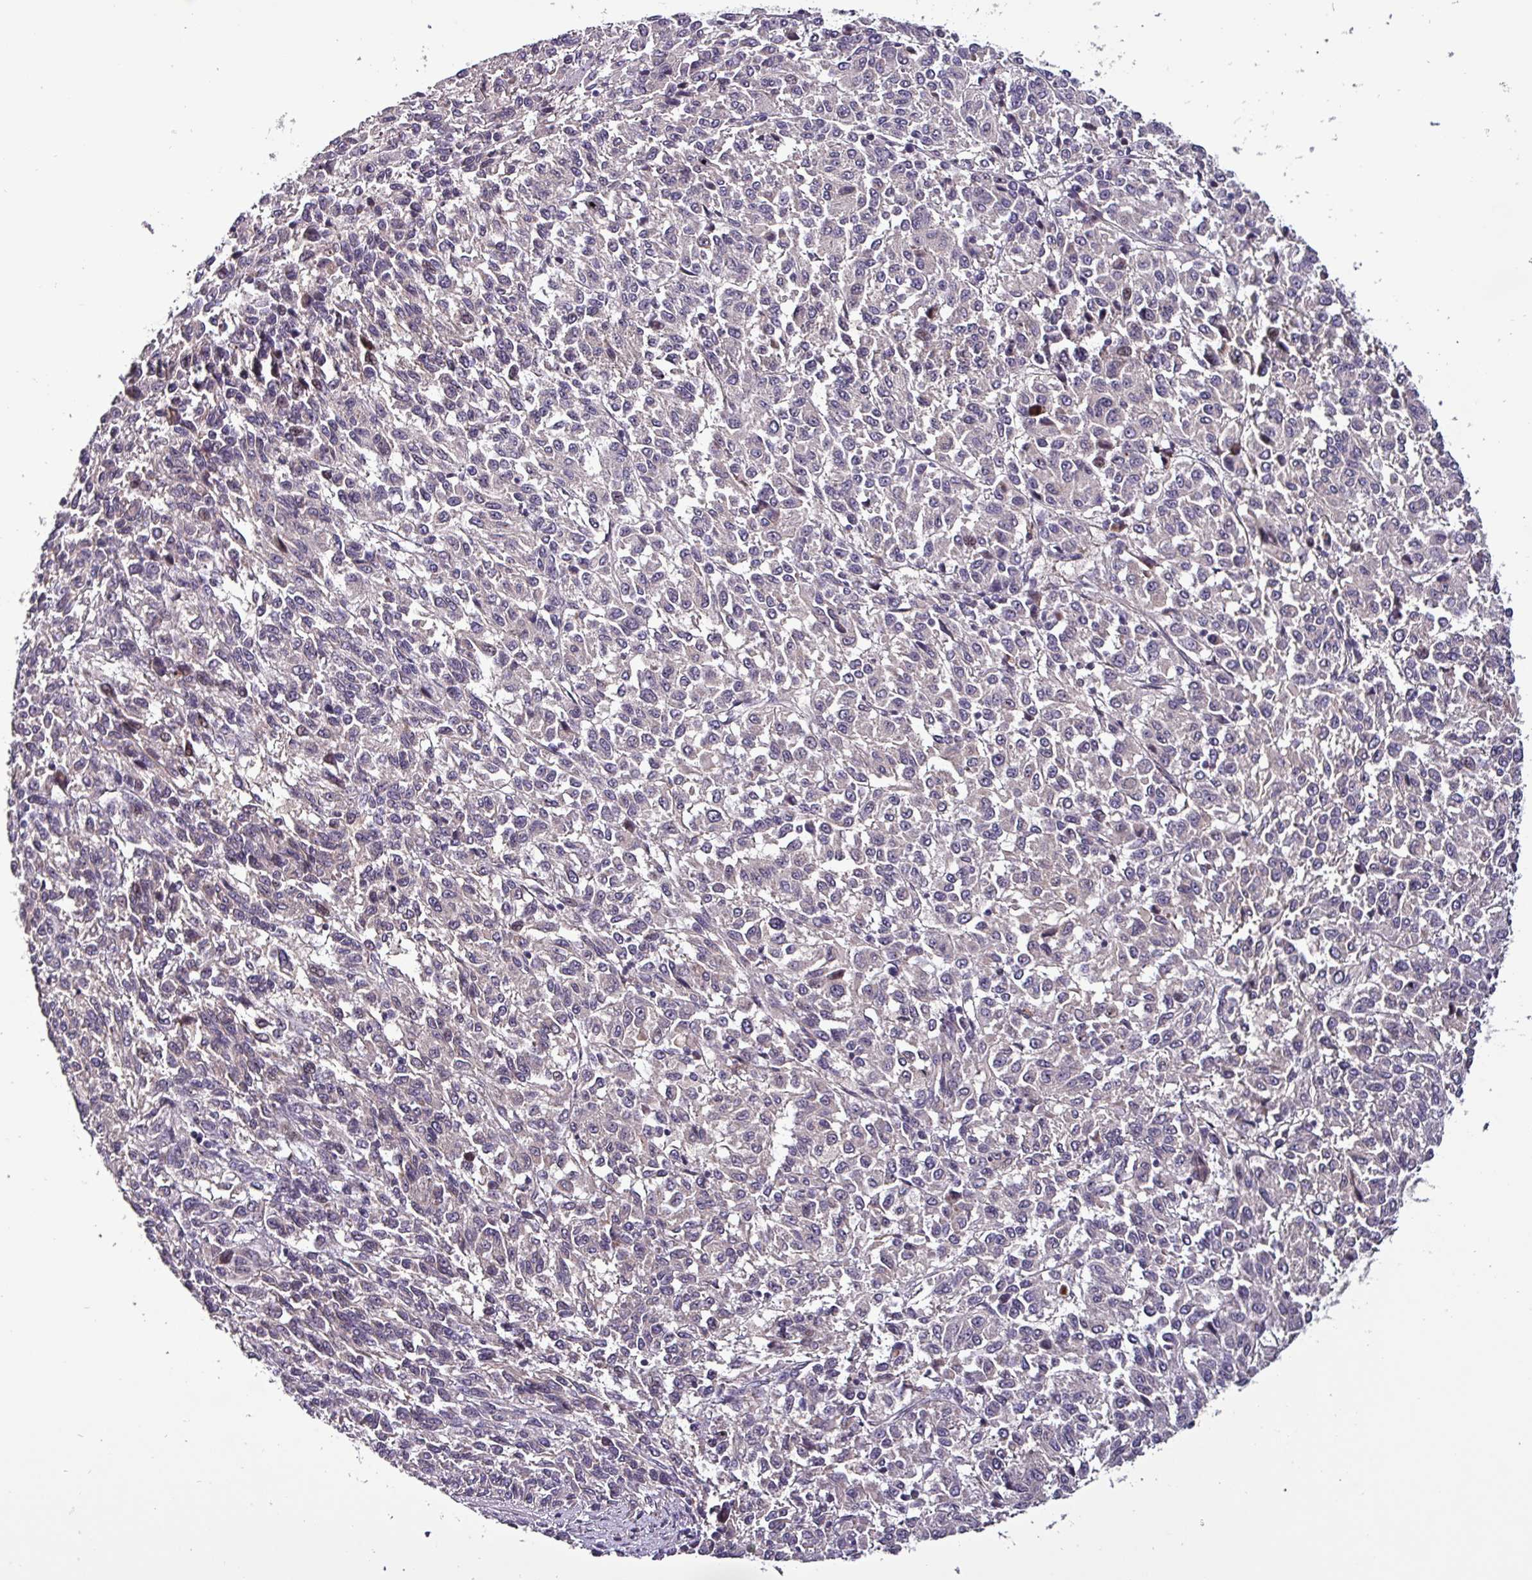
{"staining": {"intensity": "negative", "quantity": "none", "location": "none"}, "tissue": "melanoma", "cell_type": "Tumor cells", "image_type": "cancer", "snomed": [{"axis": "morphology", "description": "Malignant melanoma, Metastatic site"}, {"axis": "topography", "description": "Lung"}], "caption": "Immunohistochemistry (IHC) of human melanoma exhibits no expression in tumor cells.", "gene": "GRAPL", "patient": {"sex": "male", "age": 64}}